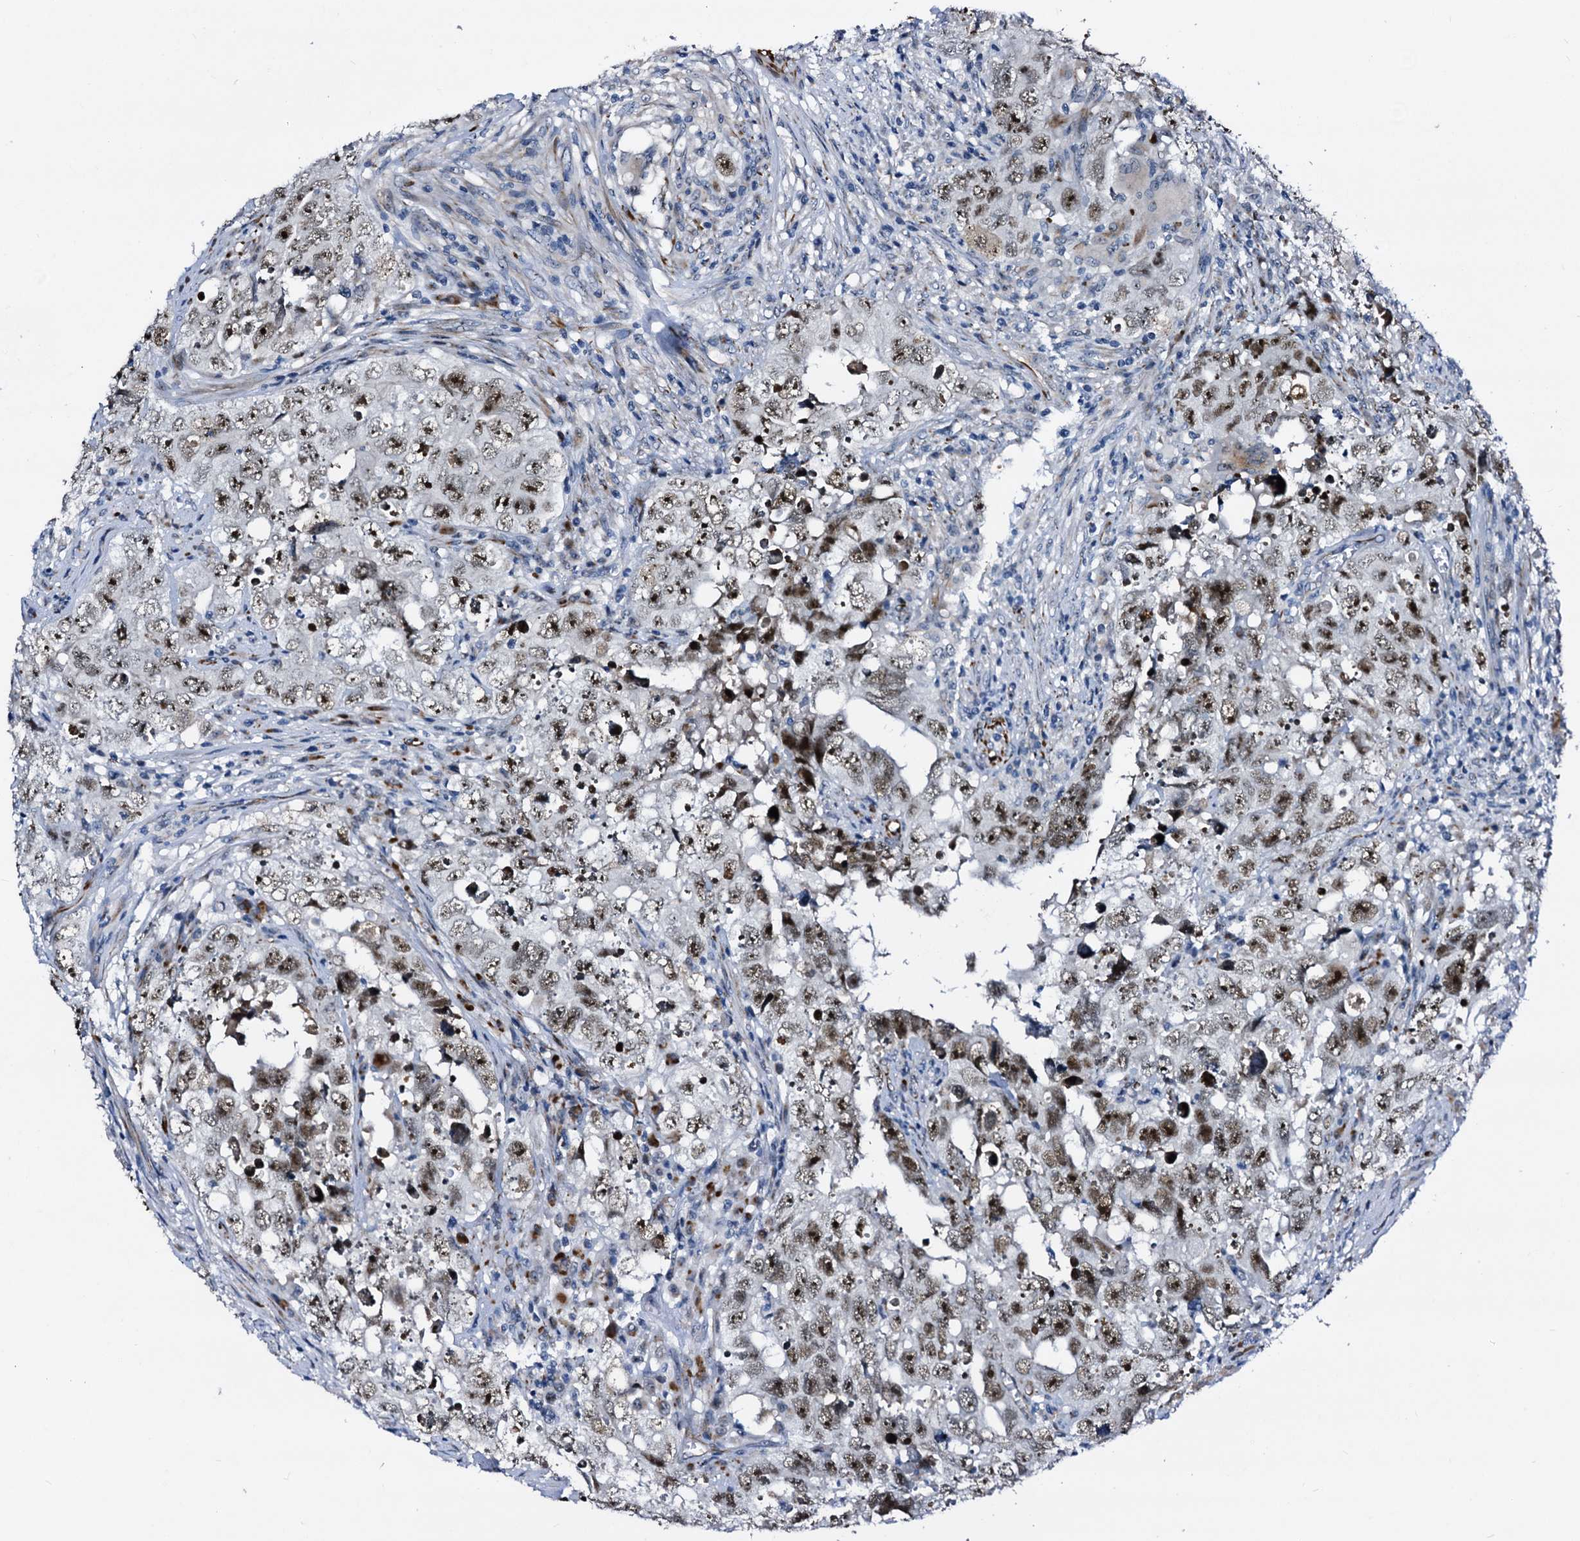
{"staining": {"intensity": "moderate", "quantity": ">75%", "location": "nuclear"}, "tissue": "testis cancer", "cell_type": "Tumor cells", "image_type": "cancer", "snomed": [{"axis": "morphology", "description": "Seminoma, NOS"}, {"axis": "morphology", "description": "Carcinoma, Embryonal, NOS"}, {"axis": "topography", "description": "Testis"}], "caption": "This histopathology image reveals testis cancer stained with IHC to label a protein in brown. The nuclear of tumor cells show moderate positivity for the protein. Nuclei are counter-stained blue.", "gene": "EMG1", "patient": {"sex": "male", "age": 43}}